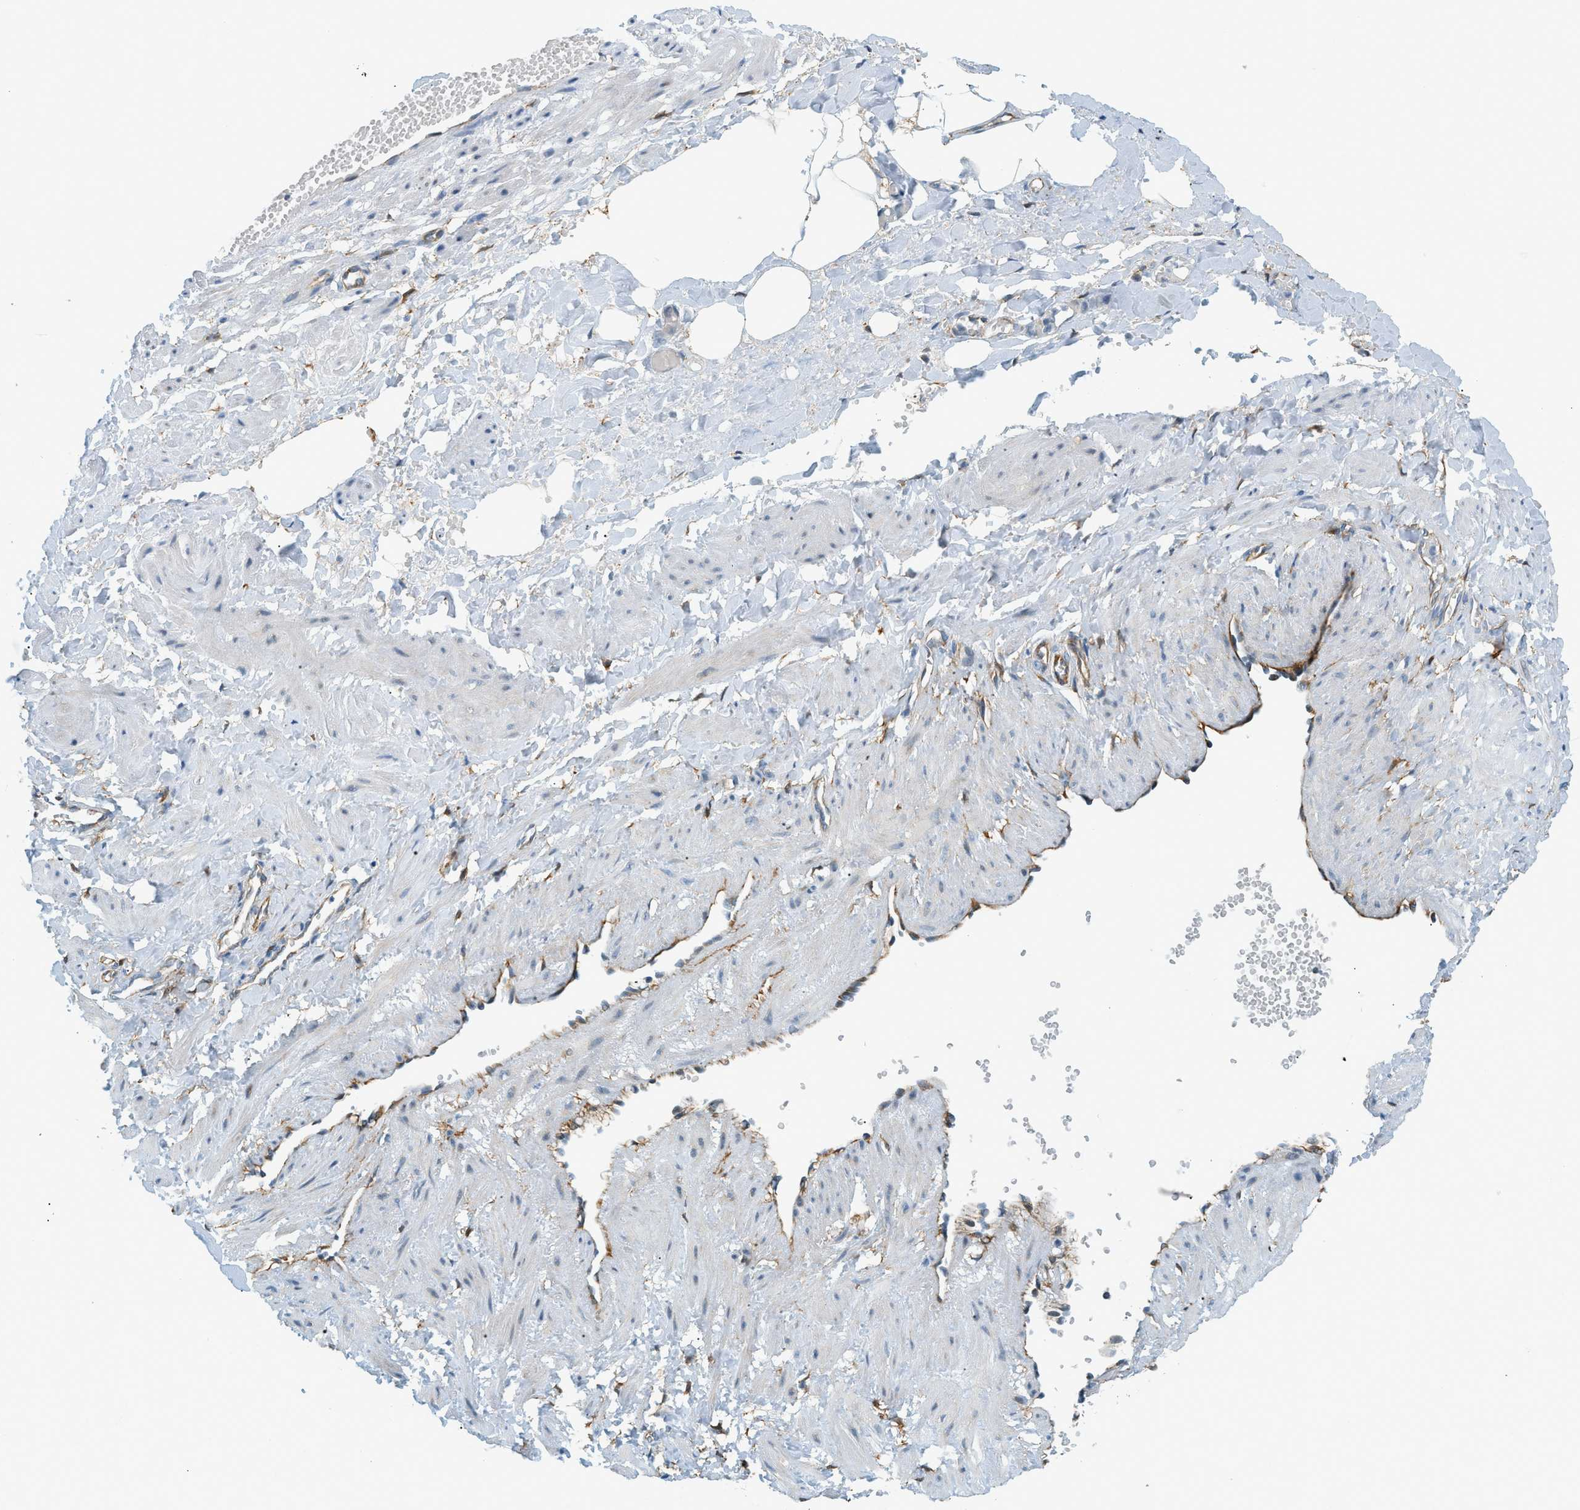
{"staining": {"intensity": "moderate", "quantity": ">75%", "location": "cytoplasmic/membranous"}, "tissue": "adipose tissue", "cell_type": "Adipocytes", "image_type": "normal", "snomed": [{"axis": "morphology", "description": "Normal tissue, NOS"}, {"axis": "topography", "description": "Soft tissue"}, {"axis": "topography", "description": "Vascular tissue"}], "caption": "Adipocytes exhibit medium levels of moderate cytoplasmic/membranous positivity in about >75% of cells in unremarkable adipose tissue. (DAB = brown stain, brightfield microscopy at high magnification).", "gene": "PIGG", "patient": {"sex": "female", "age": 35}}